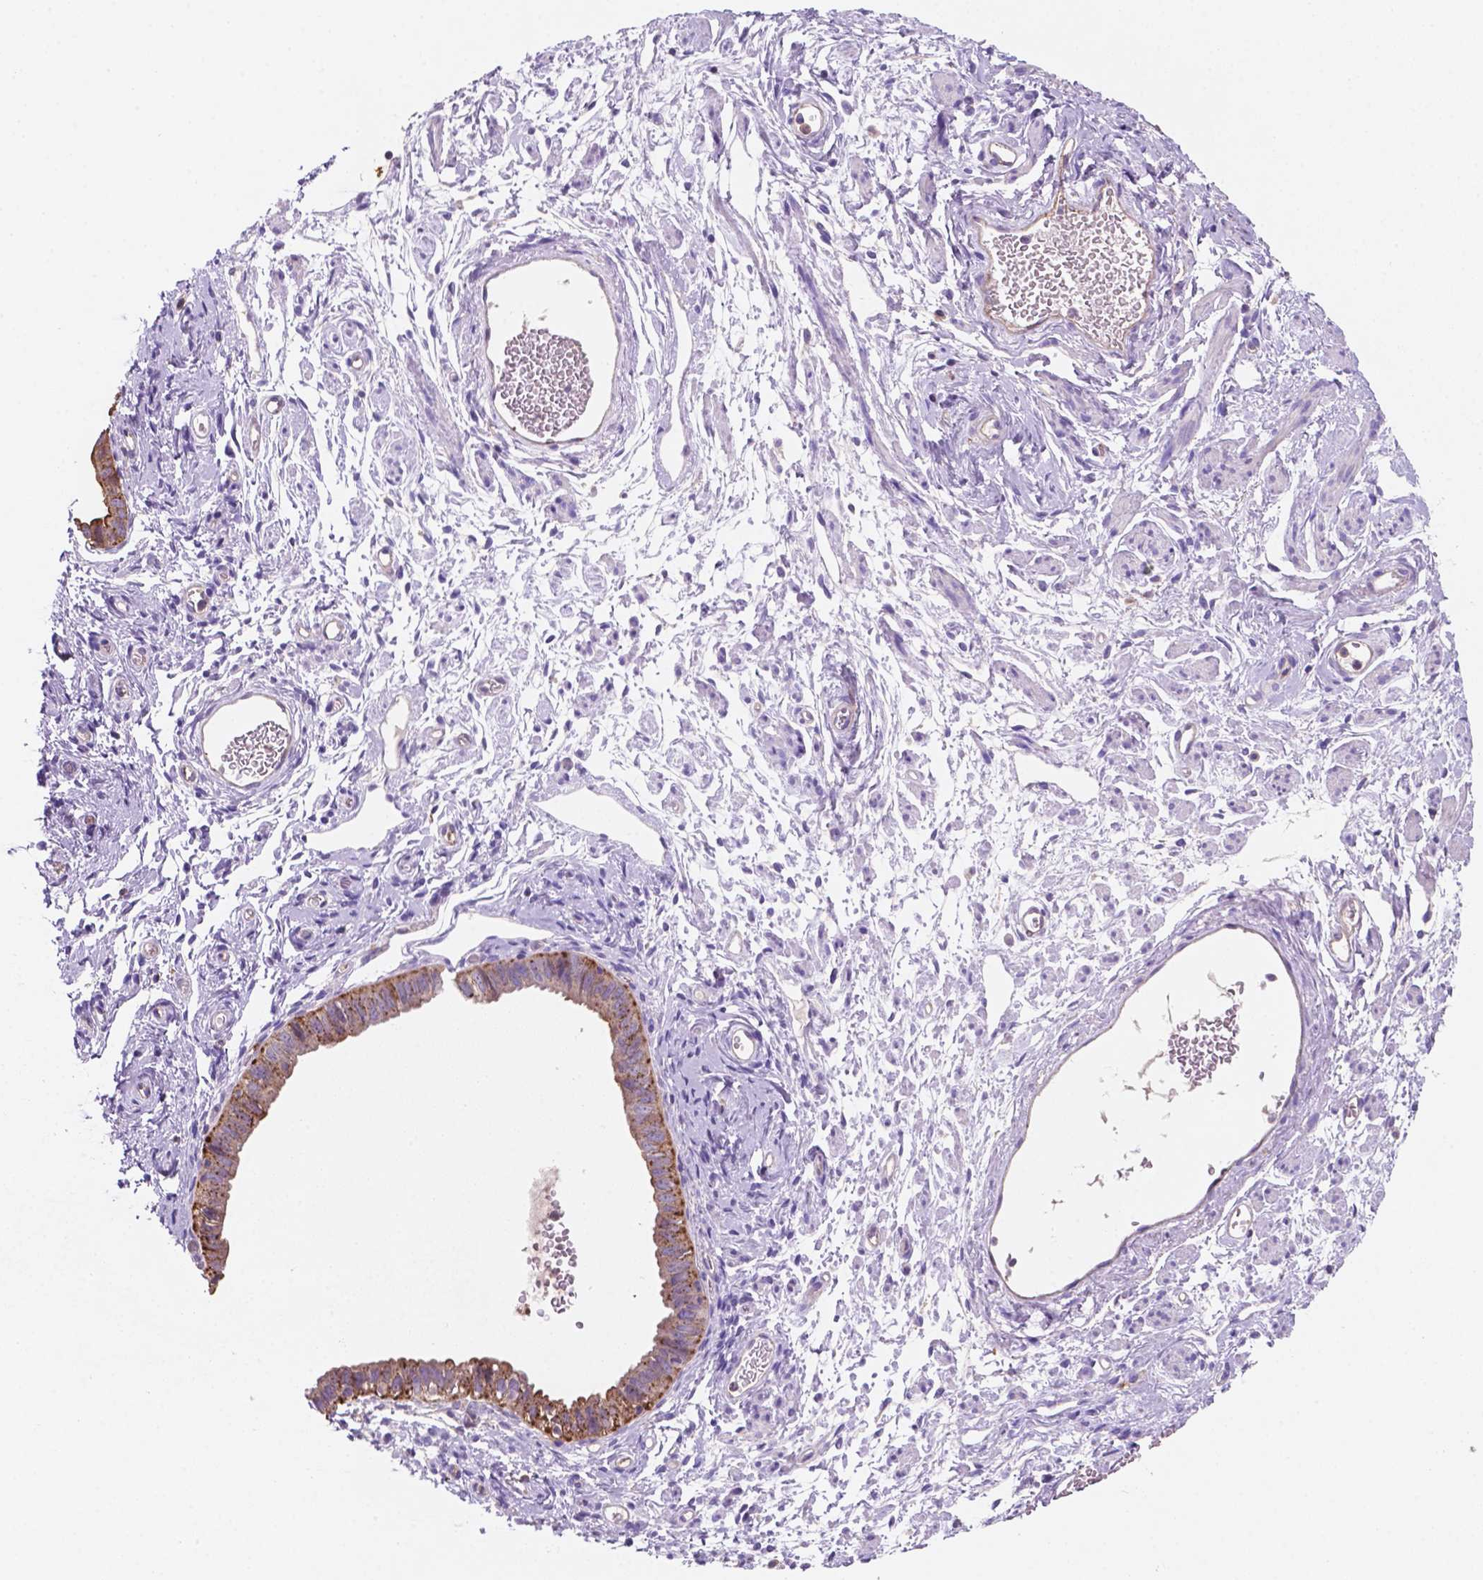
{"staining": {"intensity": "moderate", "quantity": "25%-75%", "location": "cytoplasmic/membranous"}, "tissue": "ovarian cancer", "cell_type": "Tumor cells", "image_type": "cancer", "snomed": [{"axis": "morphology", "description": "Carcinoma, endometroid"}, {"axis": "topography", "description": "Ovary"}], "caption": "DAB immunohistochemical staining of human endometroid carcinoma (ovarian) demonstrates moderate cytoplasmic/membranous protein expression in approximately 25%-75% of tumor cells.", "gene": "MKRN2OS", "patient": {"sex": "female", "age": 85}}